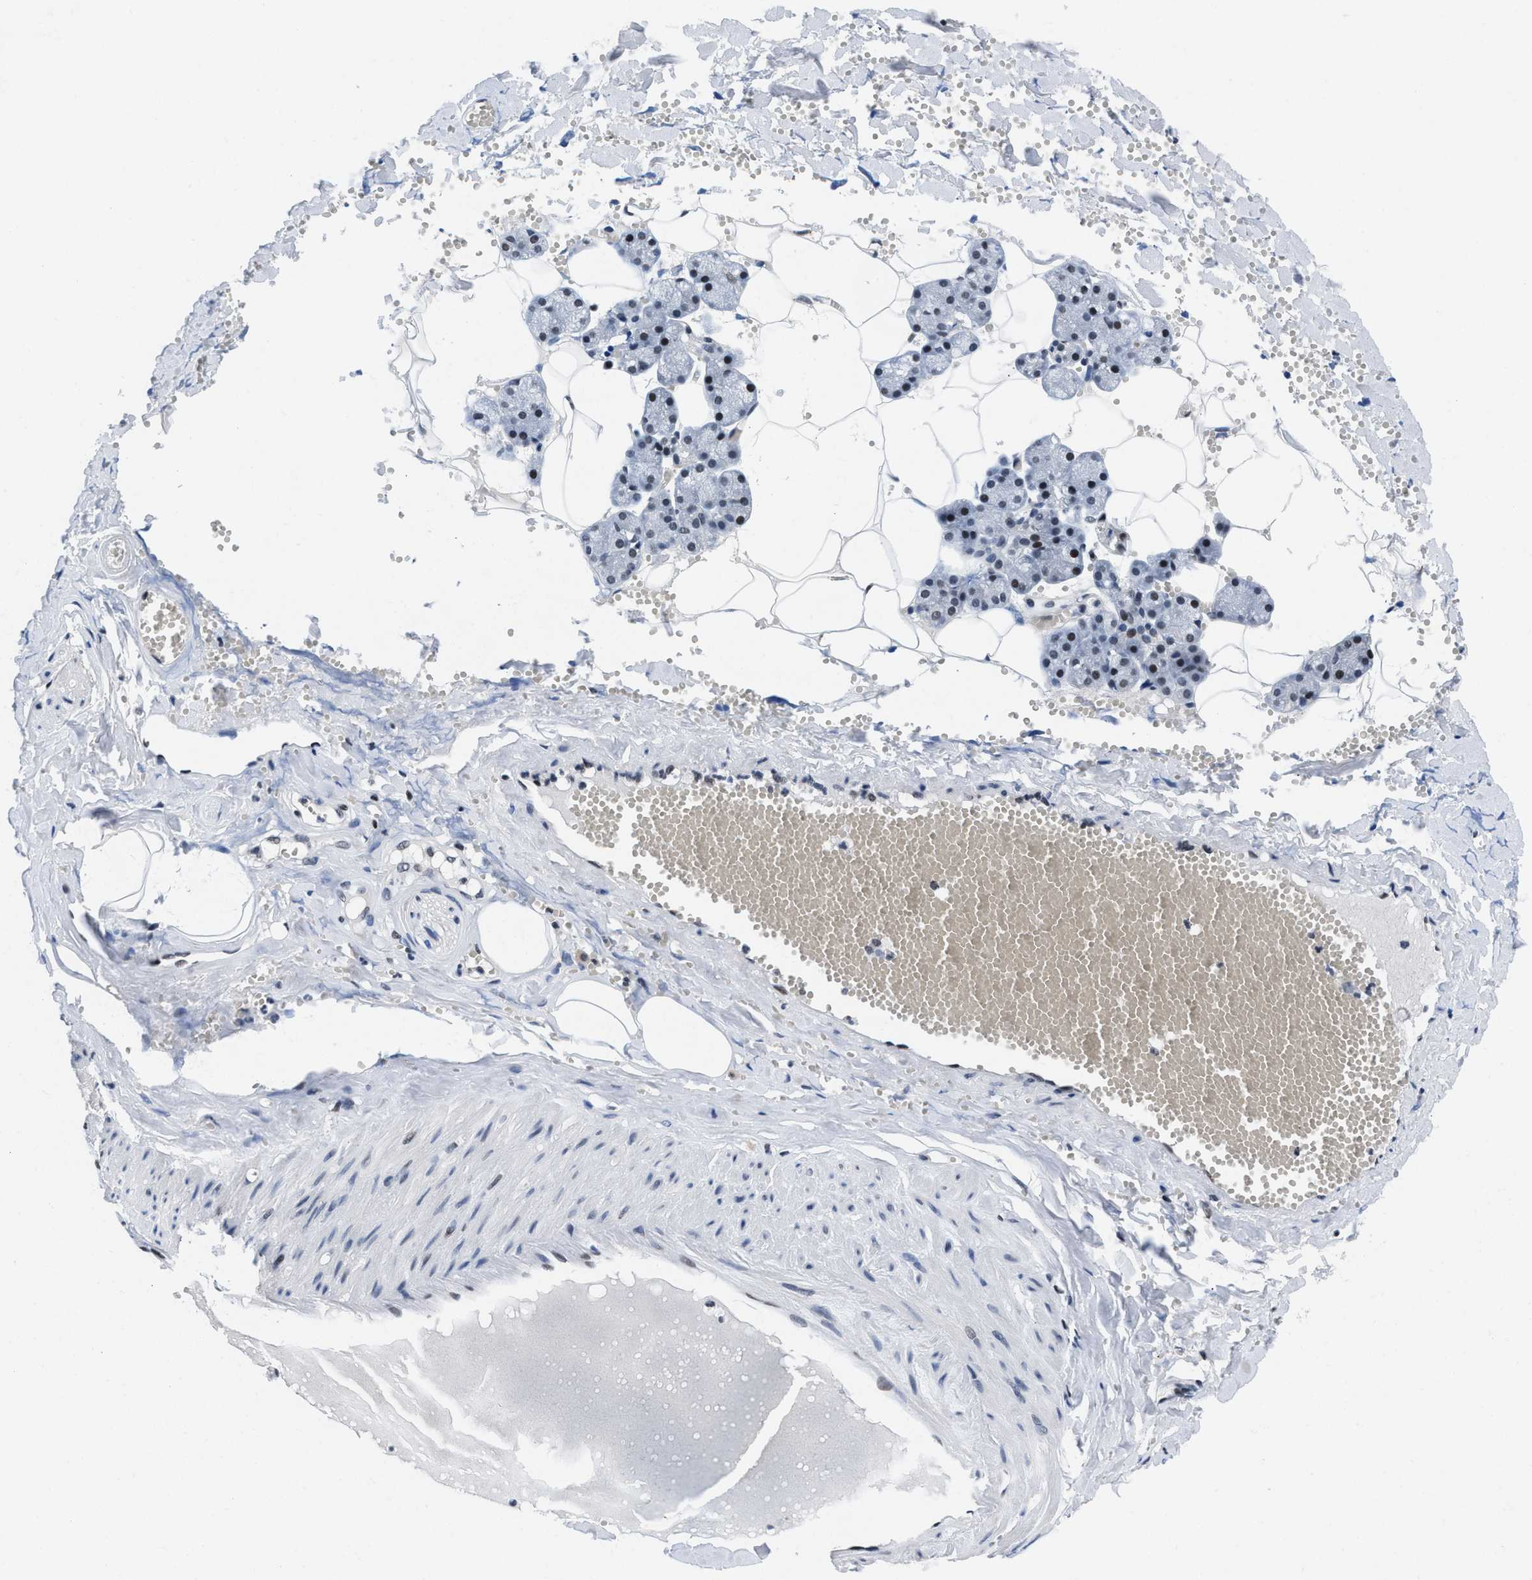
{"staining": {"intensity": "moderate", "quantity": ">75%", "location": "nuclear"}, "tissue": "salivary gland", "cell_type": "Glandular cells", "image_type": "normal", "snomed": [{"axis": "morphology", "description": "Normal tissue, NOS"}, {"axis": "topography", "description": "Salivary gland"}], "caption": "Immunohistochemical staining of normal salivary gland demonstrates >75% levels of moderate nuclear protein positivity in about >75% of glandular cells. (DAB (3,3'-diaminobenzidine) IHC, brown staining for protein, blue staining for nuclei).", "gene": "WDR81", "patient": {"sex": "male", "age": 62}}